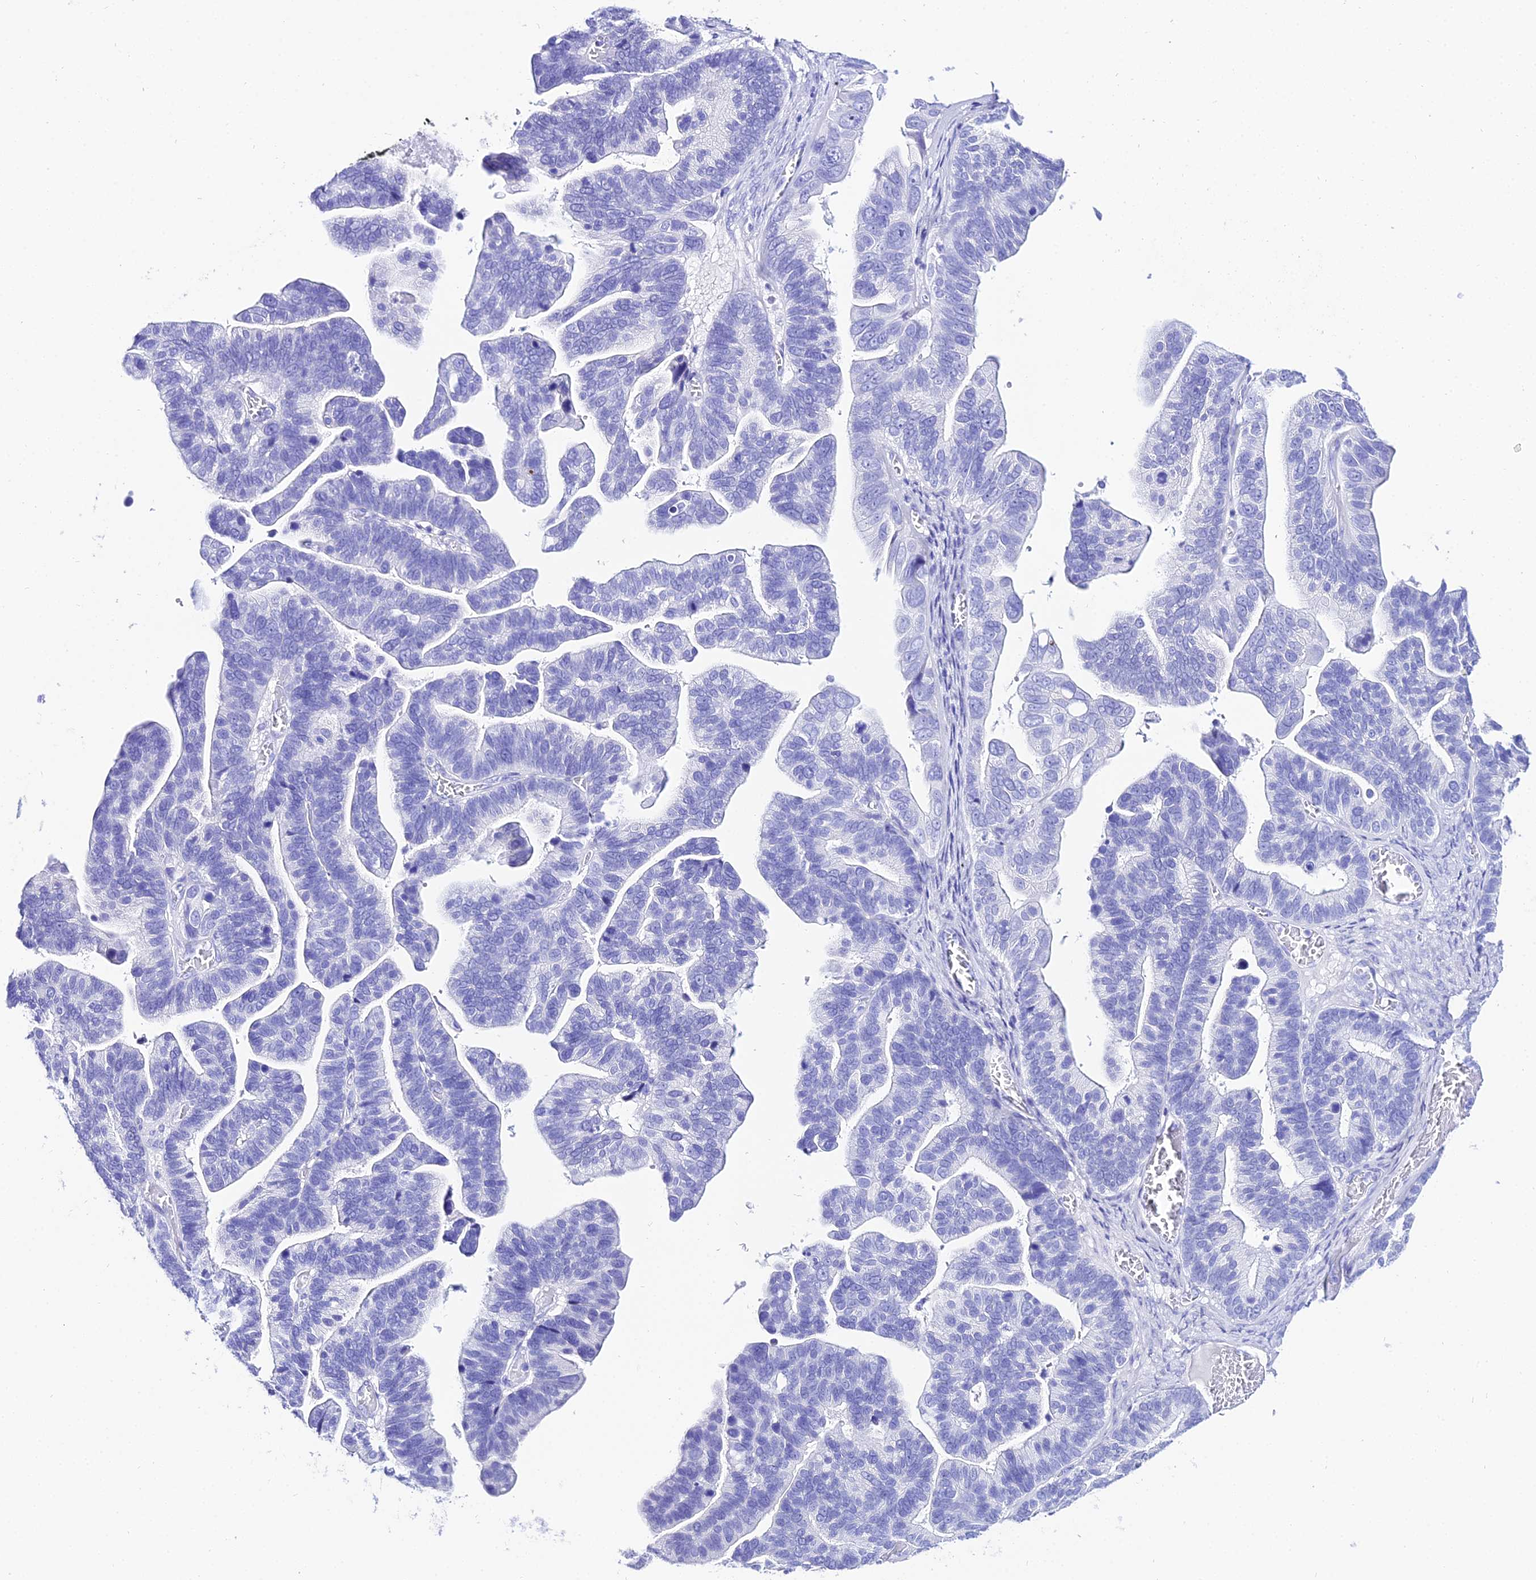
{"staining": {"intensity": "negative", "quantity": "none", "location": "none"}, "tissue": "ovarian cancer", "cell_type": "Tumor cells", "image_type": "cancer", "snomed": [{"axis": "morphology", "description": "Cystadenocarcinoma, serous, NOS"}, {"axis": "topography", "description": "Ovary"}], "caption": "Immunohistochemical staining of serous cystadenocarcinoma (ovarian) reveals no significant expression in tumor cells.", "gene": "TRMT44", "patient": {"sex": "female", "age": 56}}